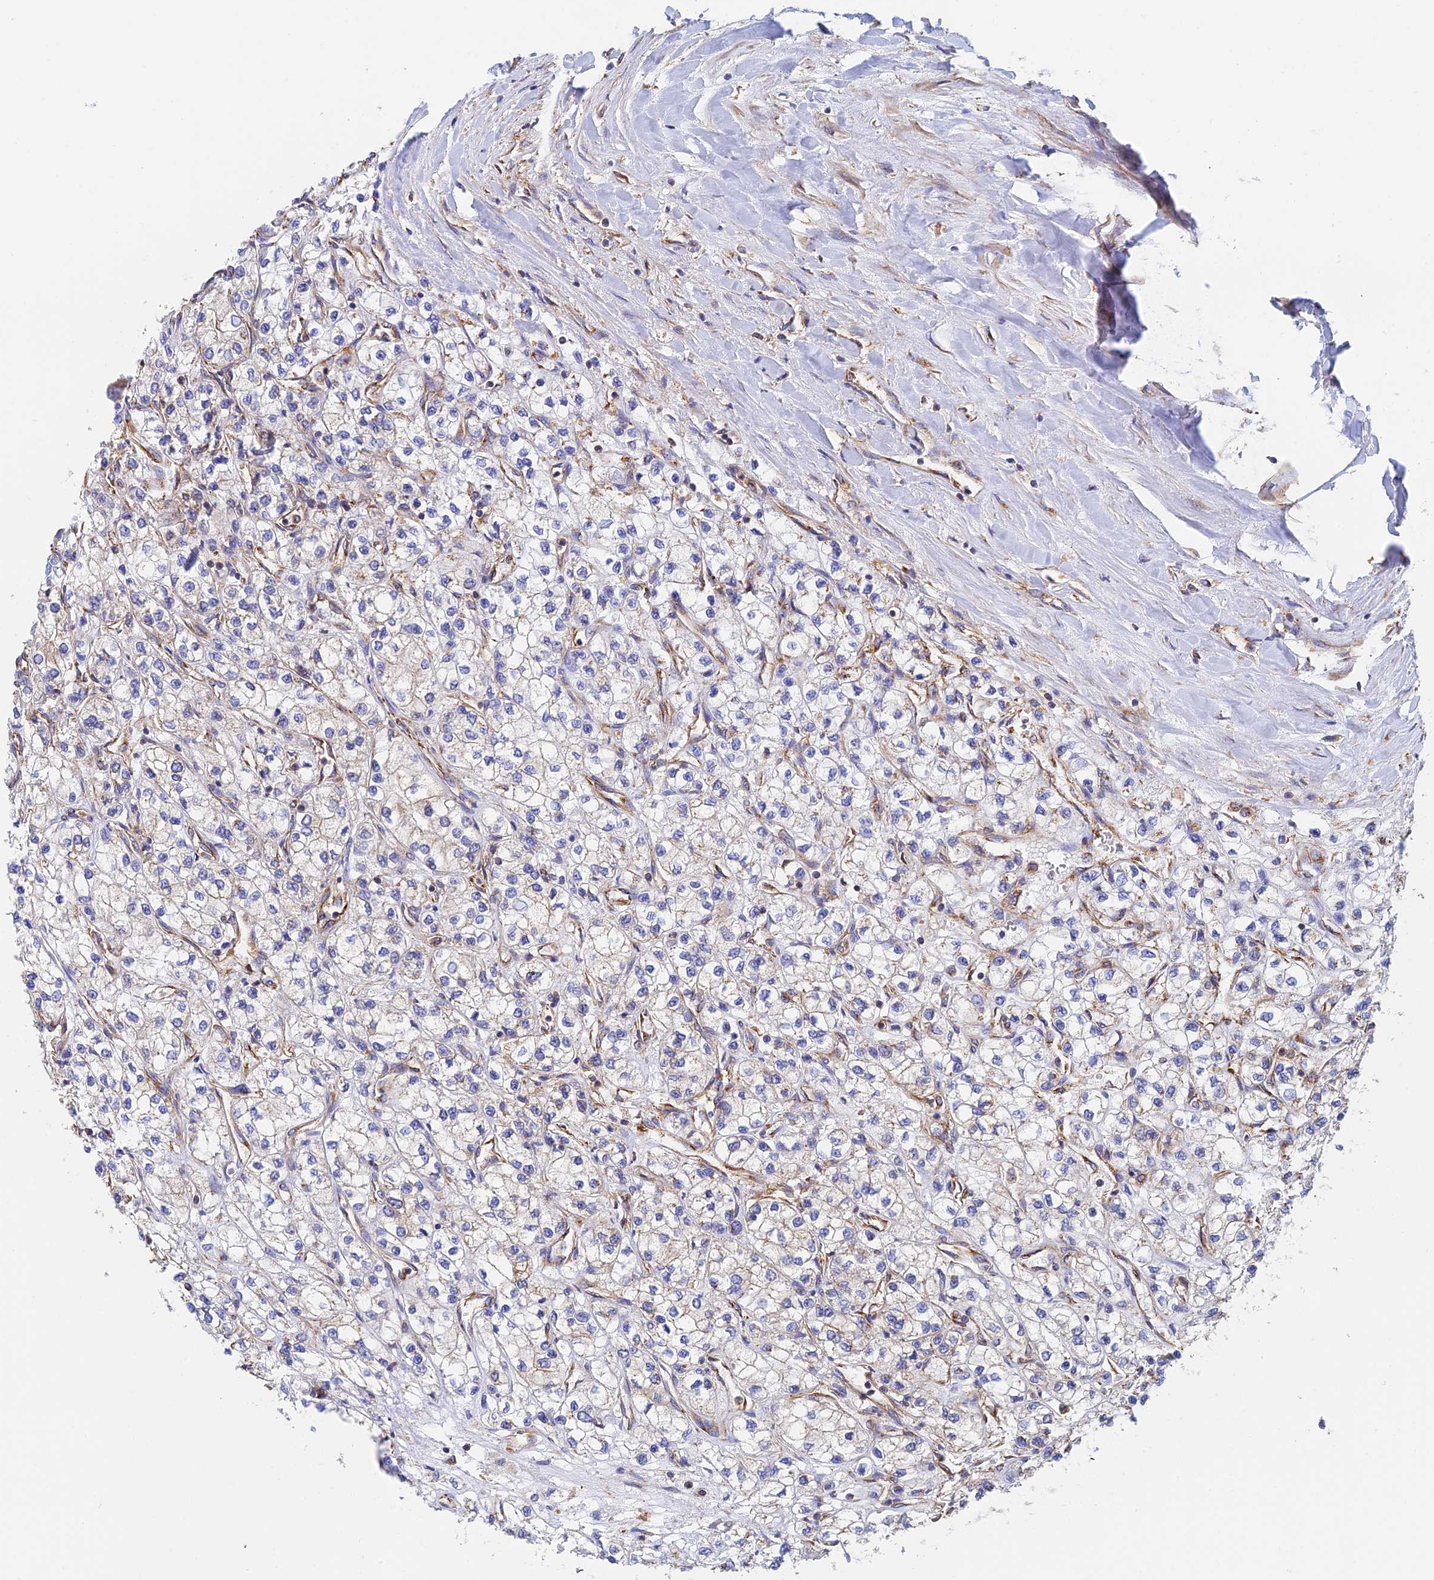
{"staining": {"intensity": "negative", "quantity": "none", "location": "none"}, "tissue": "renal cancer", "cell_type": "Tumor cells", "image_type": "cancer", "snomed": [{"axis": "morphology", "description": "Adenocarcinoma, NOS"}, {"axis": "topography", "description": "Kidney"}], "caption": "This photomicrograph is of renal cancer (adenocarcinoma) stained with immunohistochemistry (IHC) to label a protein in brown with the nuclei are counter-stained blue. There is no positivity in tumor cells.", "gene": "DCTN2", "patient": {"sex": "male", "age": 80}}